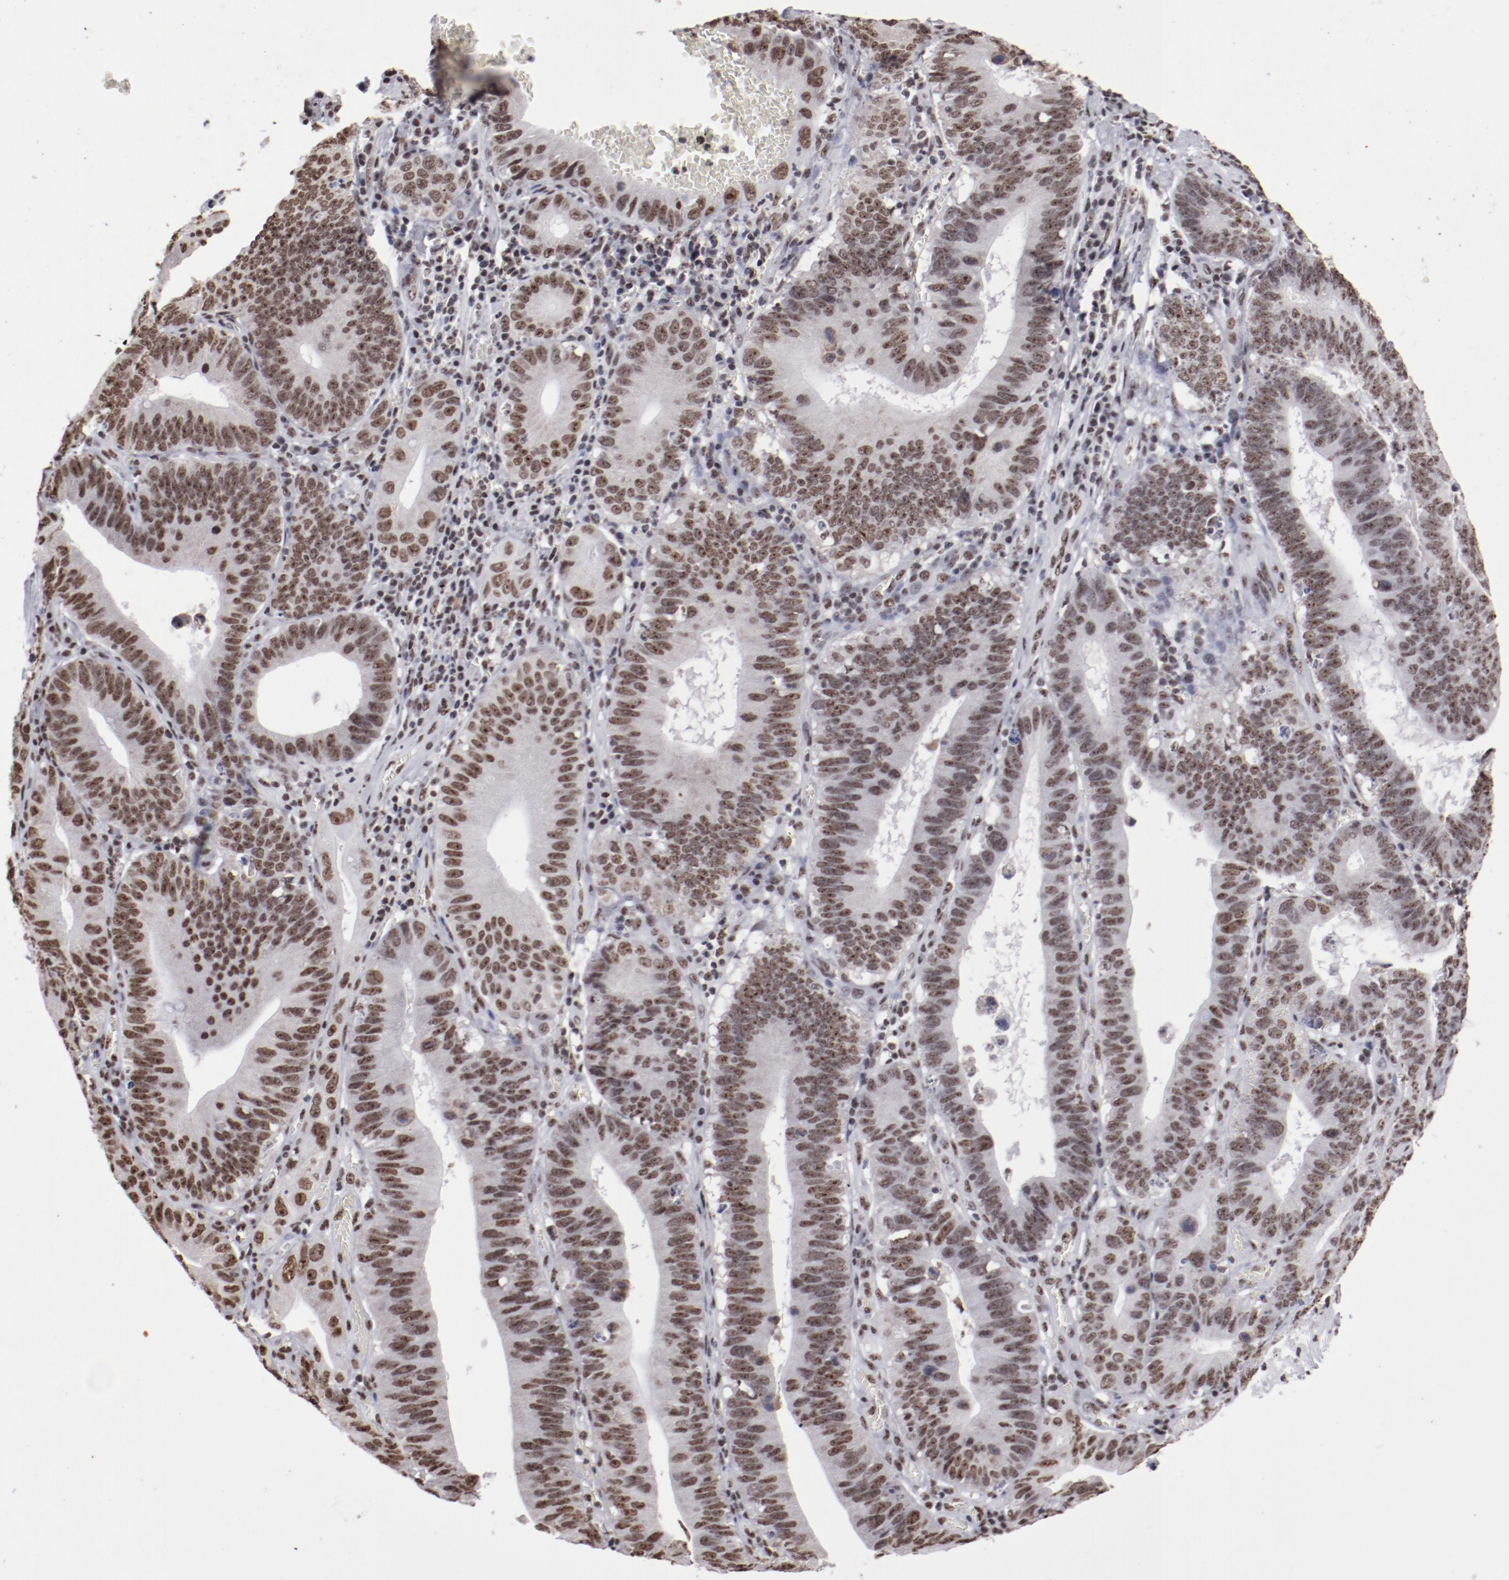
{"staining": {"intensity": "moderate", "quantity": ">75%", "location": "nuclear"}, "tissue": "stomach cancer", "cell_type": "Tumor cells", "image_type": "cancer", "snomed": [{"axis": "morphology", "description": "Adenocarcinoma, NOS"}, {"axis": "topography", "description": "Stomach"}, {"axis": "topography", "description": "Gastric cardia"}], "caption": "Immunohistochemical staining of human stomach cancer displays moderate nuclear protein expression in about >75% of tumor cells.", "gene": "HNRNPA2B1", "patient": {"sex": "male", "age": 59}}